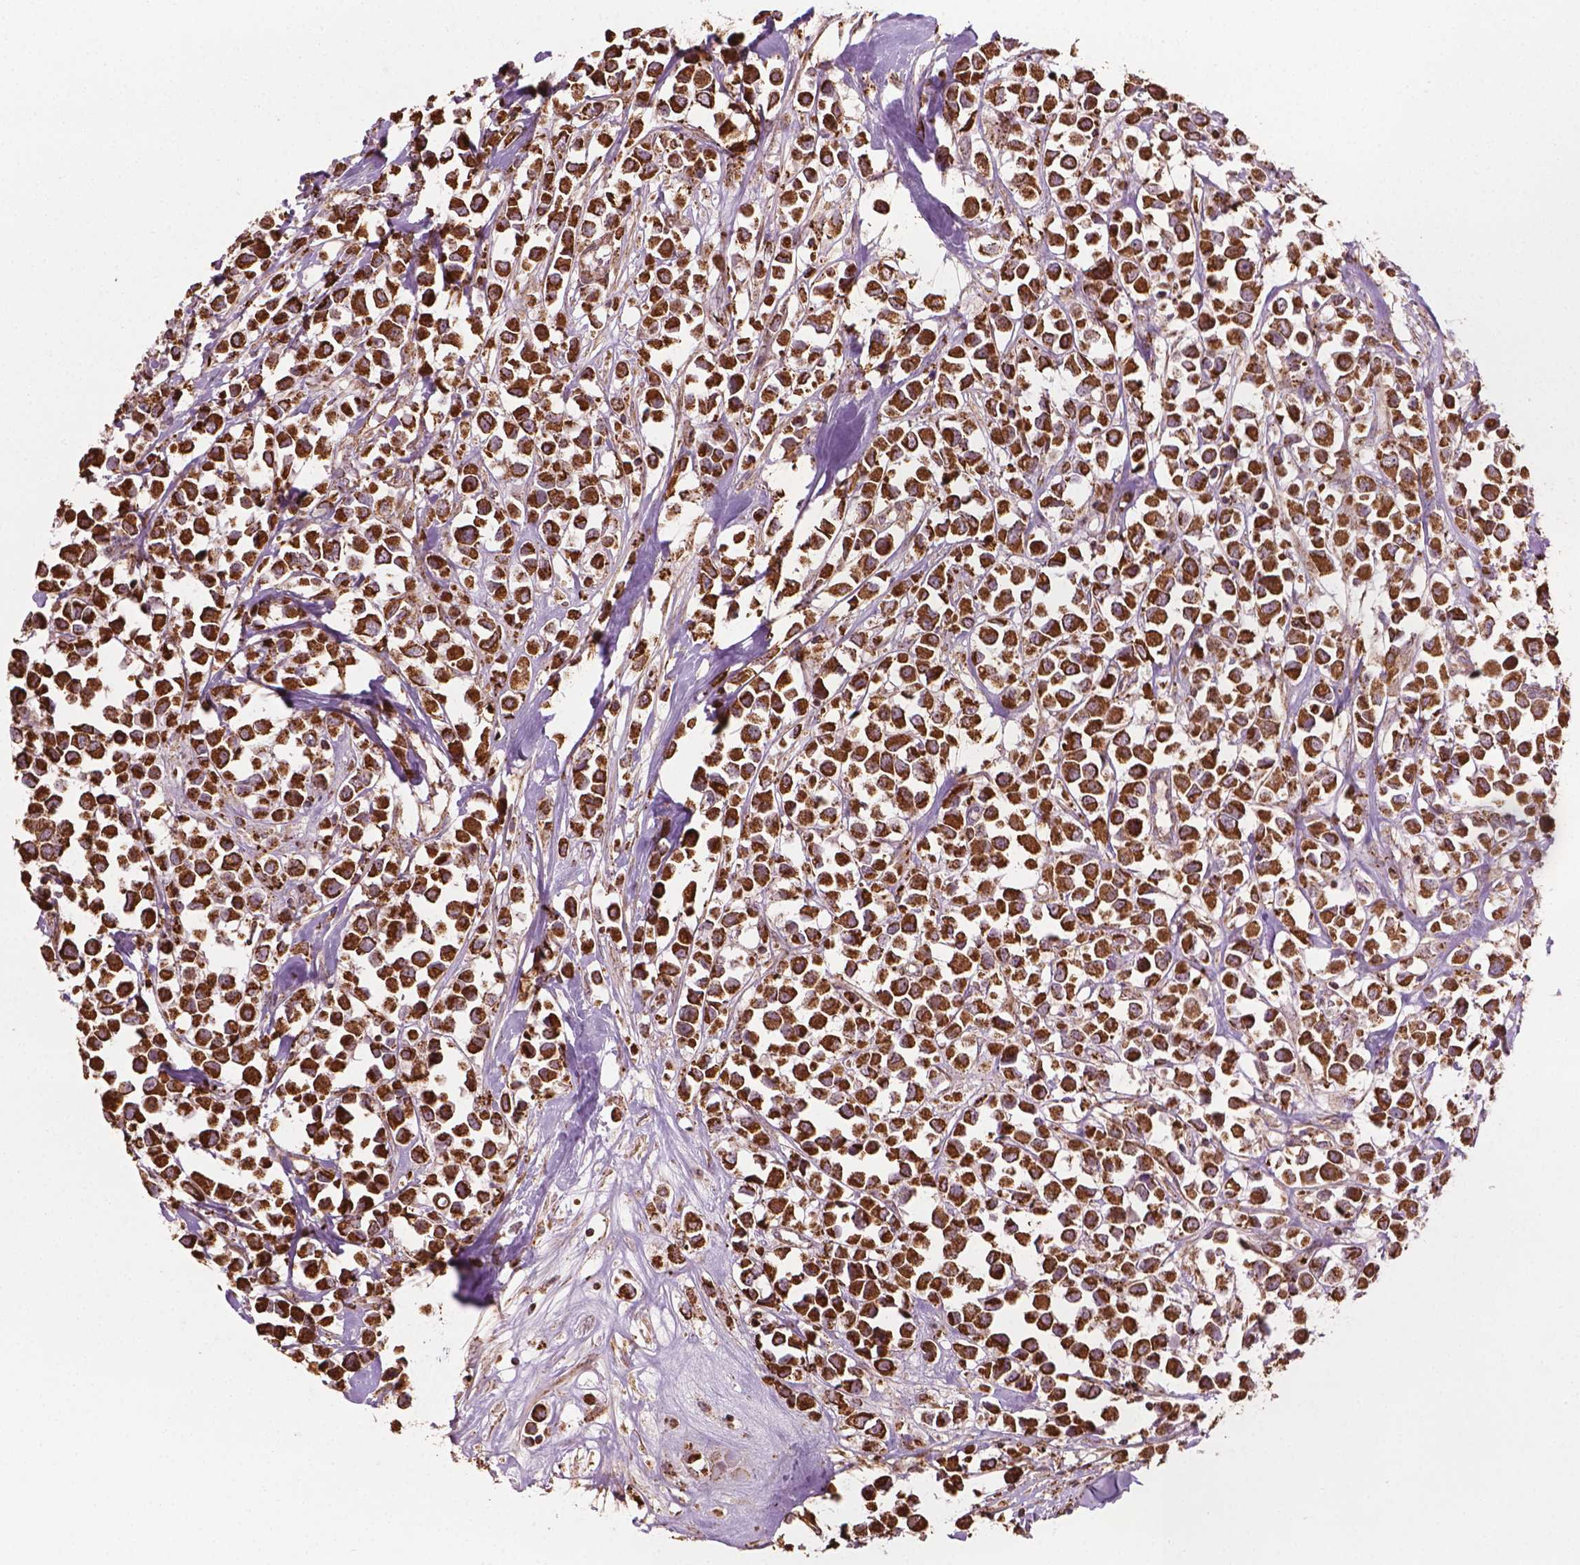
{"staining": {"intensity": "moderate", "quantity": ">75%", "location": "cytoplasmic/membranous"}, "tissue": "breast cancer", "cell_type": "Tumor cells", "image_type": "cancer", "snomed": [{"axis": "morphology", "description": "Duct carcinoma"}, {"axis": "topography", "description": "Breast"}], "caption": "Moderate cytoplasmic/membranous positivity is appreciated in approximately >75% of tumor cells in breast invasive ductal carcinoma. The staining was performed using DAB to visualize the protein expression in brown, while the nuclei were stained in blue with hematoxylin (Magnification: 20x).", "gene": "HS3ST3A1", "patient": {"sex": "female", "age": 61}}